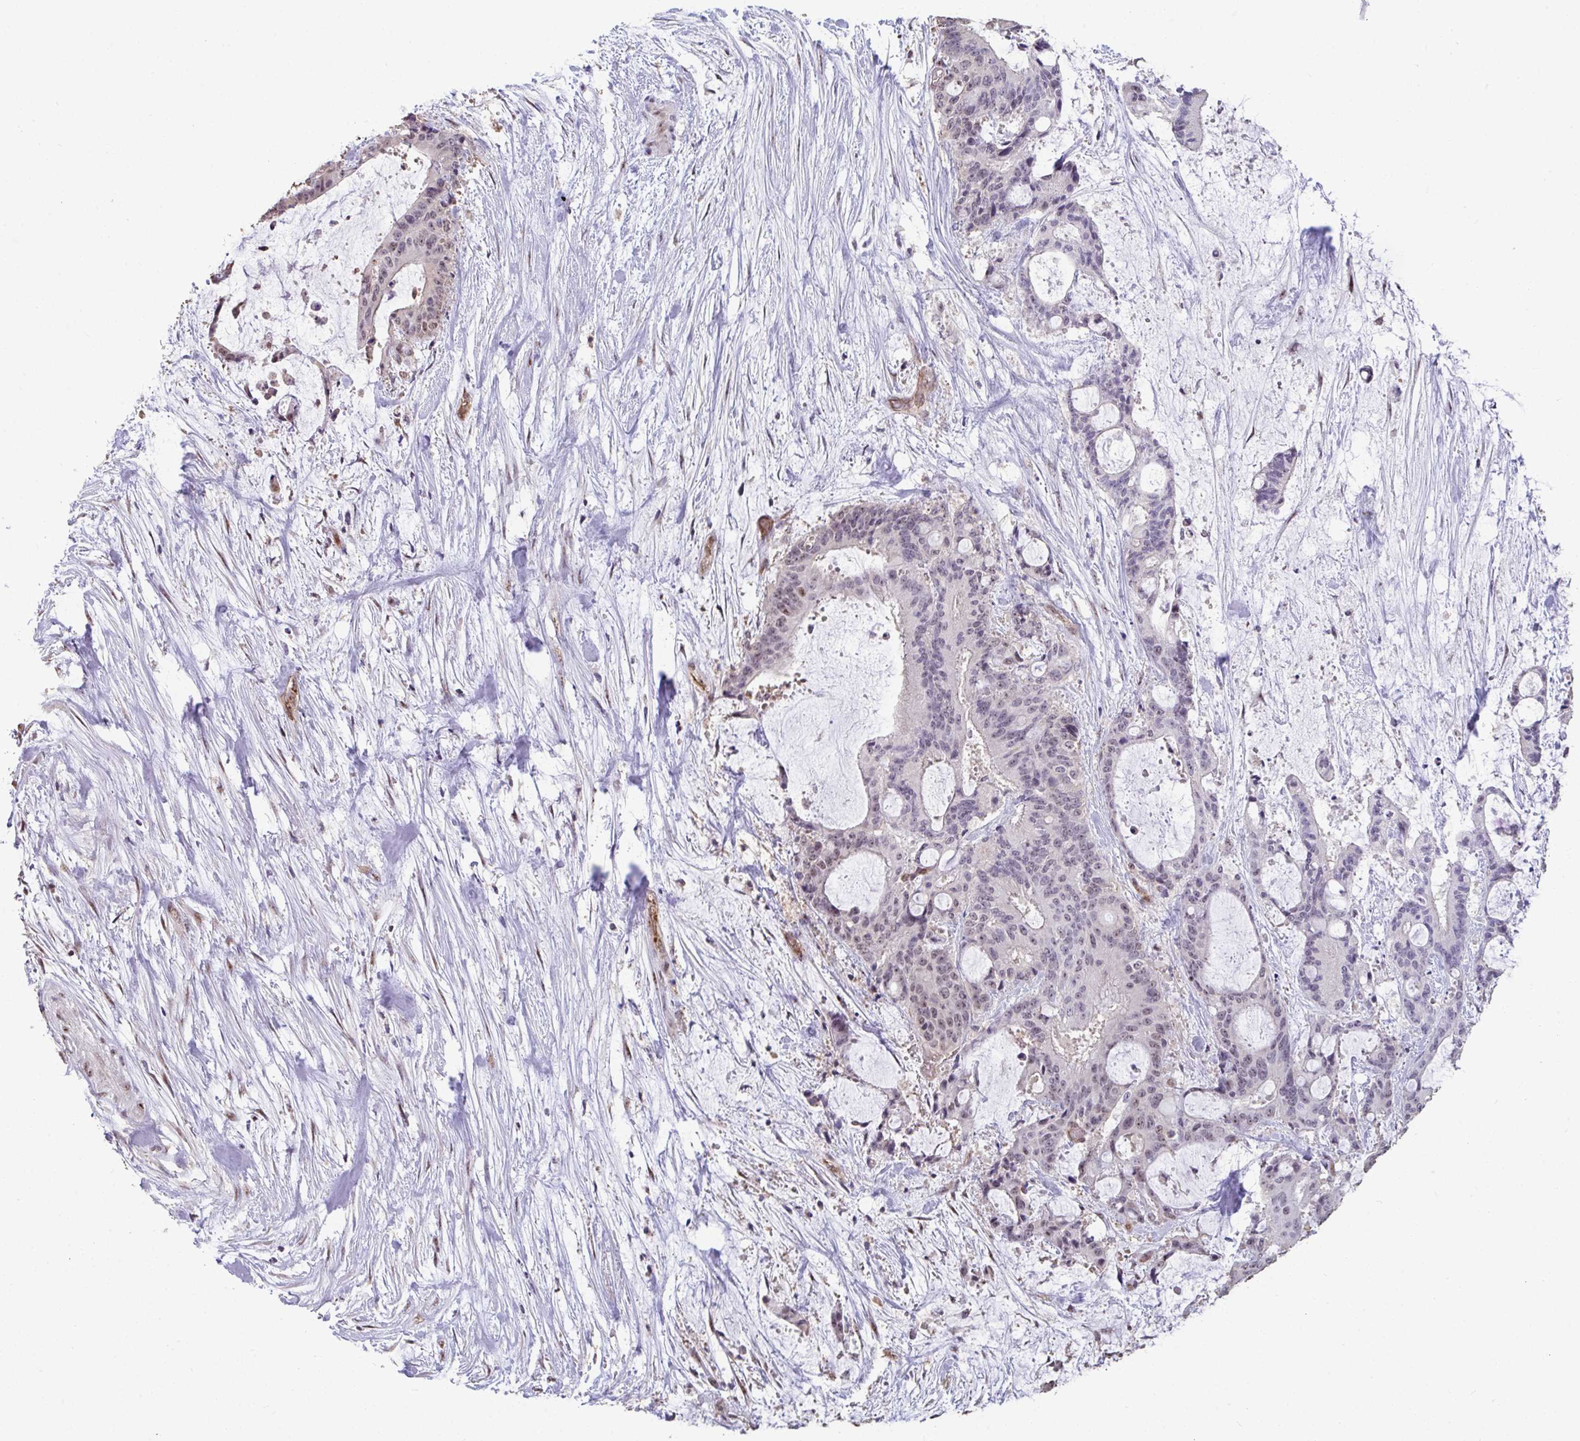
{"staining": {"intensity": "weak", "quantity": "25%-75%", "location": "nuclear"}, "tissue": "liver cancer", "cell_type": "Tumor cells", "image_type": "cancer", "snomed": [{"axis": "morphology", "description": "Normal tissue, NOS"}, {"axis": "morphology", "description": "Cholangiocarcinoma"}, {"axis": "topography", "description": "Liver"}, {"axis": "topography", "description": "Peripheral nerve tissue"}], "caption": "This is an image of IHC staining of liver cancer, which shows weak staining in the nuclear of tumor cells.", "gene": "SENP3", "patient": {"sex": "female", "age": 73}}